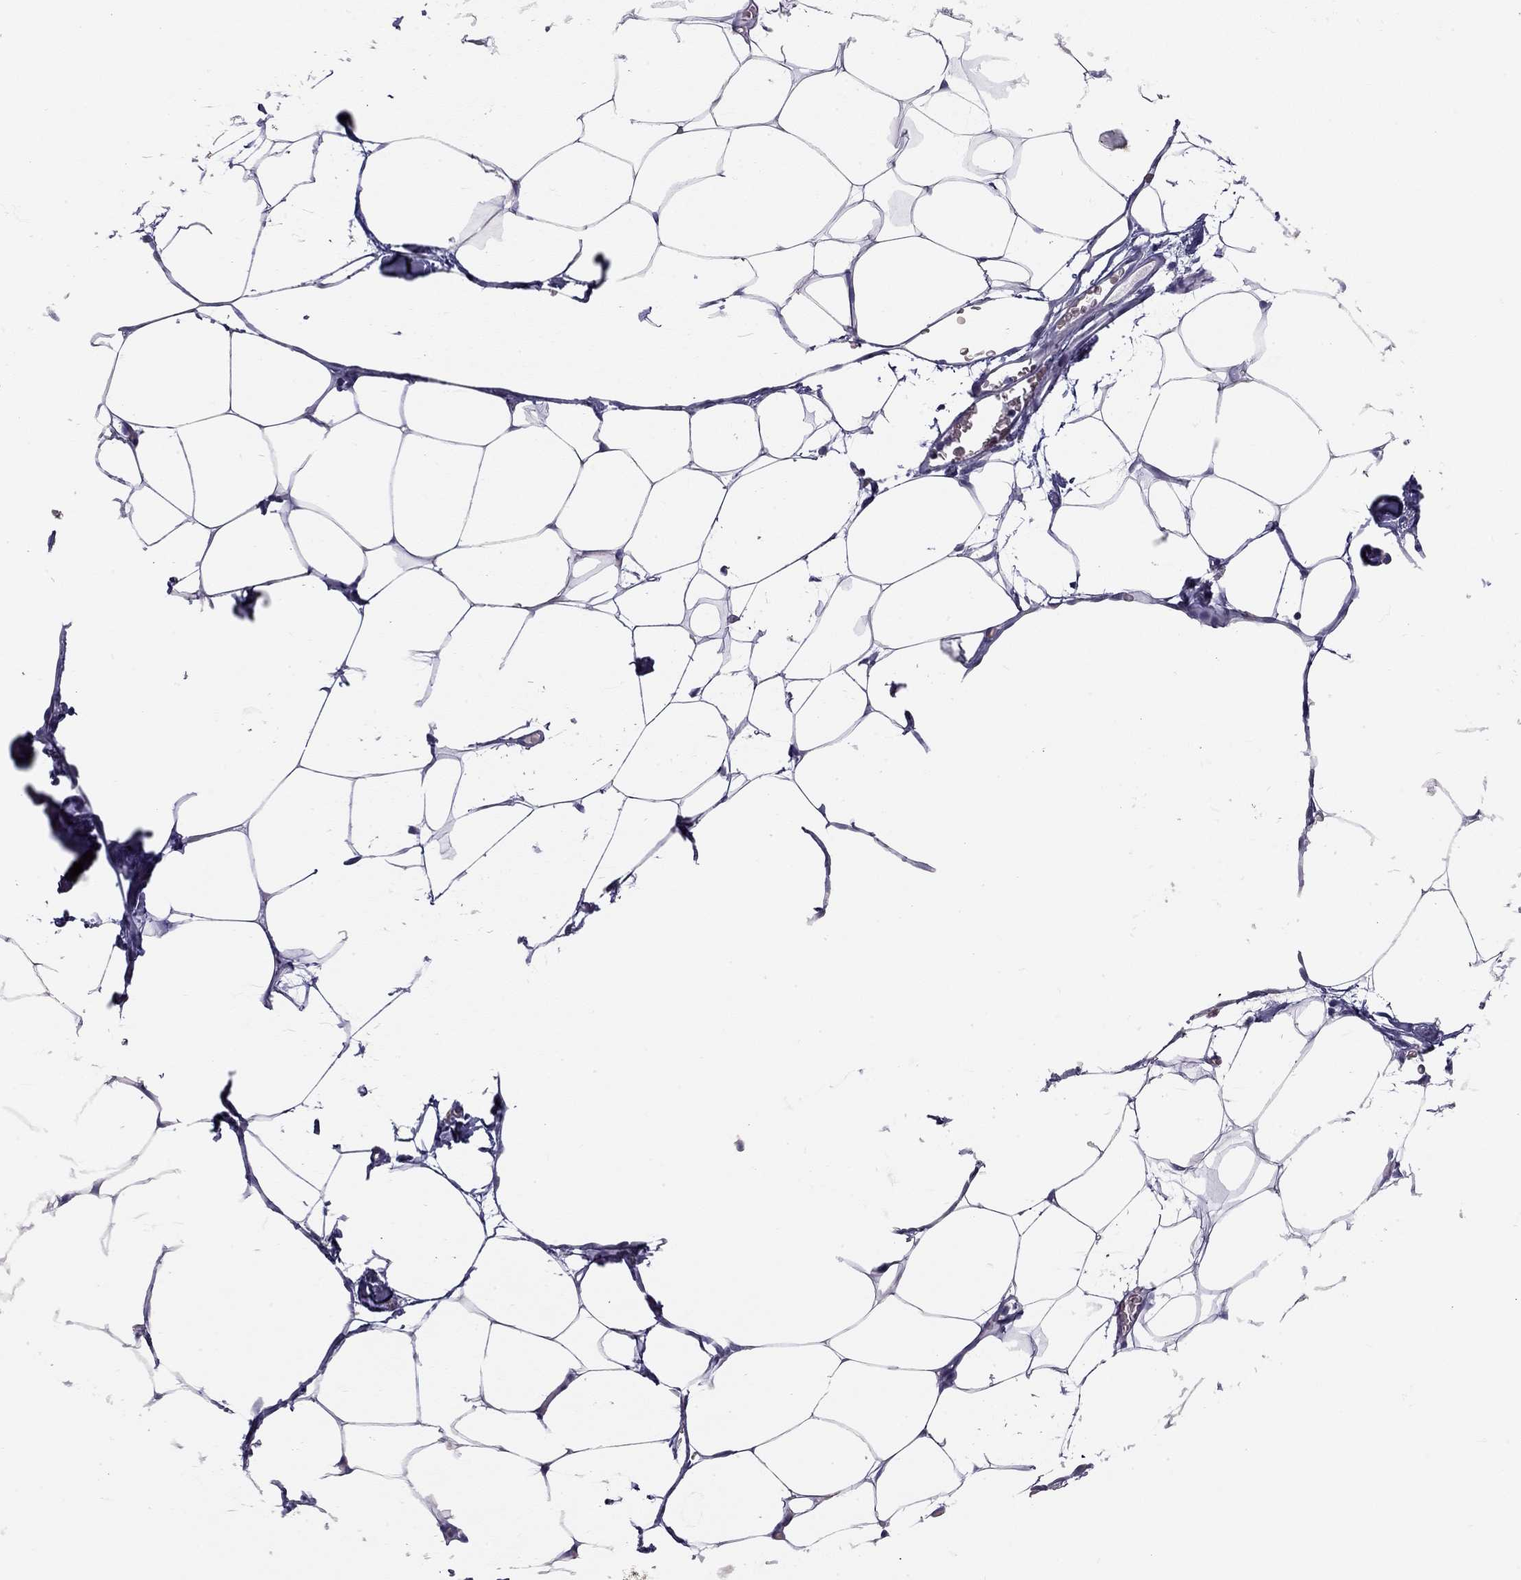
{"staining": {"intensity": "negative", "quantity": "none", "location": "none"}, "tissue": "adipose tissue", "cell_type": "Adipocytes", "image_type": "normal", "snomed": [{"axis": "morphology", "description": "Normal tissue, NOS"}, {"axis": "topography", "description": "Adipose tissue"}], "caption": "Adipocytes show no significant expression in benign adipose tissue.", "gene": "TDRD6", "patient": {"sex": "male", "age": 57}}